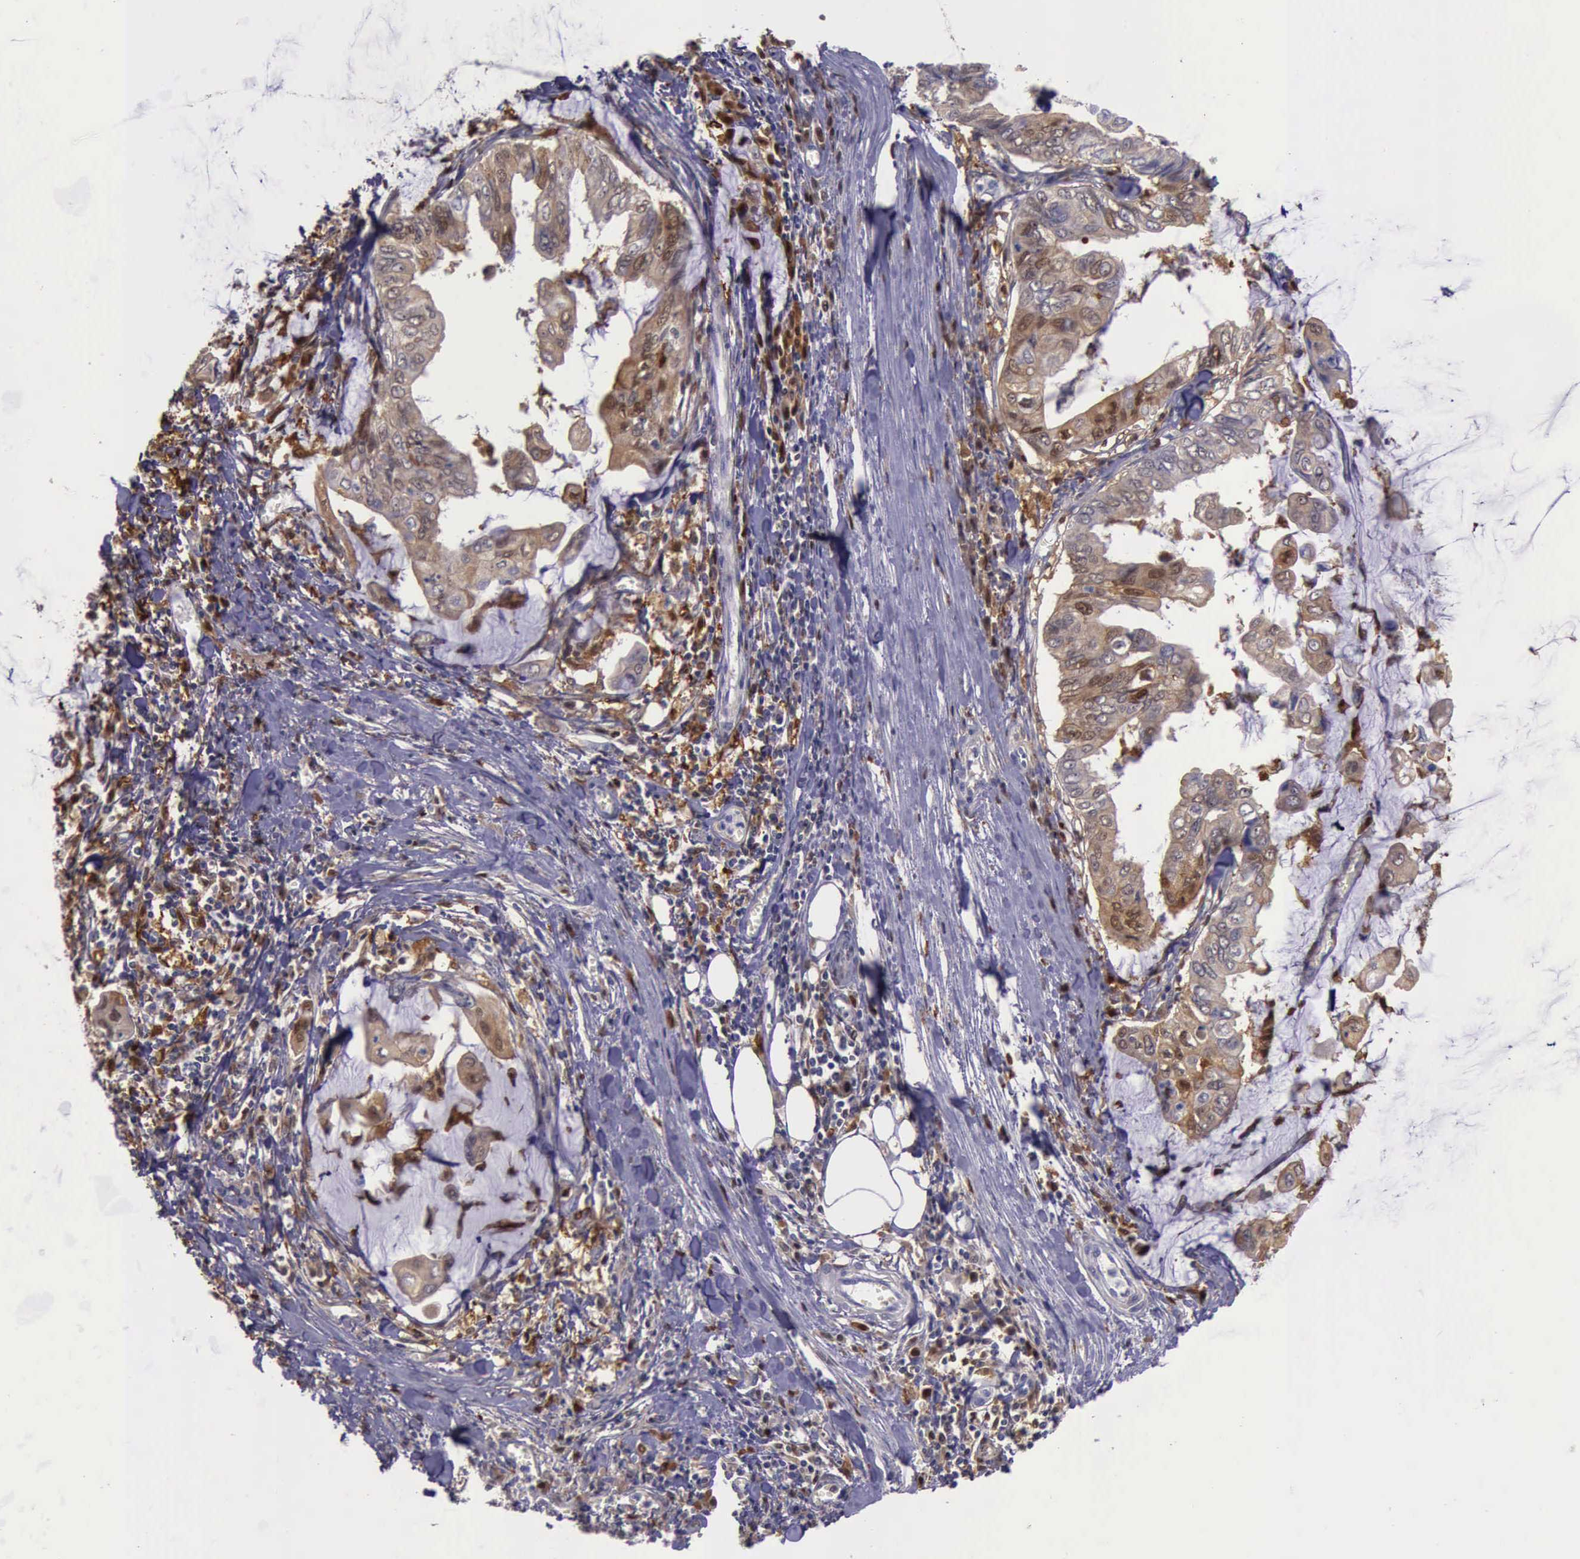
{"staining": {"intensity": "weak", "quantity": "25%-75%", "location": "cytoplasmic/membranous,nuclear"}, "tissue": "stomach cancer", "cell_type": "Tumor cells", "image_type": "cancer", "snomed": [{"axis": "morphology", "description": "Adenocarcinoma, NOS"}, {"axis": "topography", "description": "Stomach, upper"}], "caption": "An image showing weak cytoplasmic/membranous and nuclear expression in about 25%-75% of tumor cells in adenocarcinoma (stomach), as visualized by brown immunohistochemical staining.", "gene": "TYMP", "patient": {"sex": "male", "age": 80}}